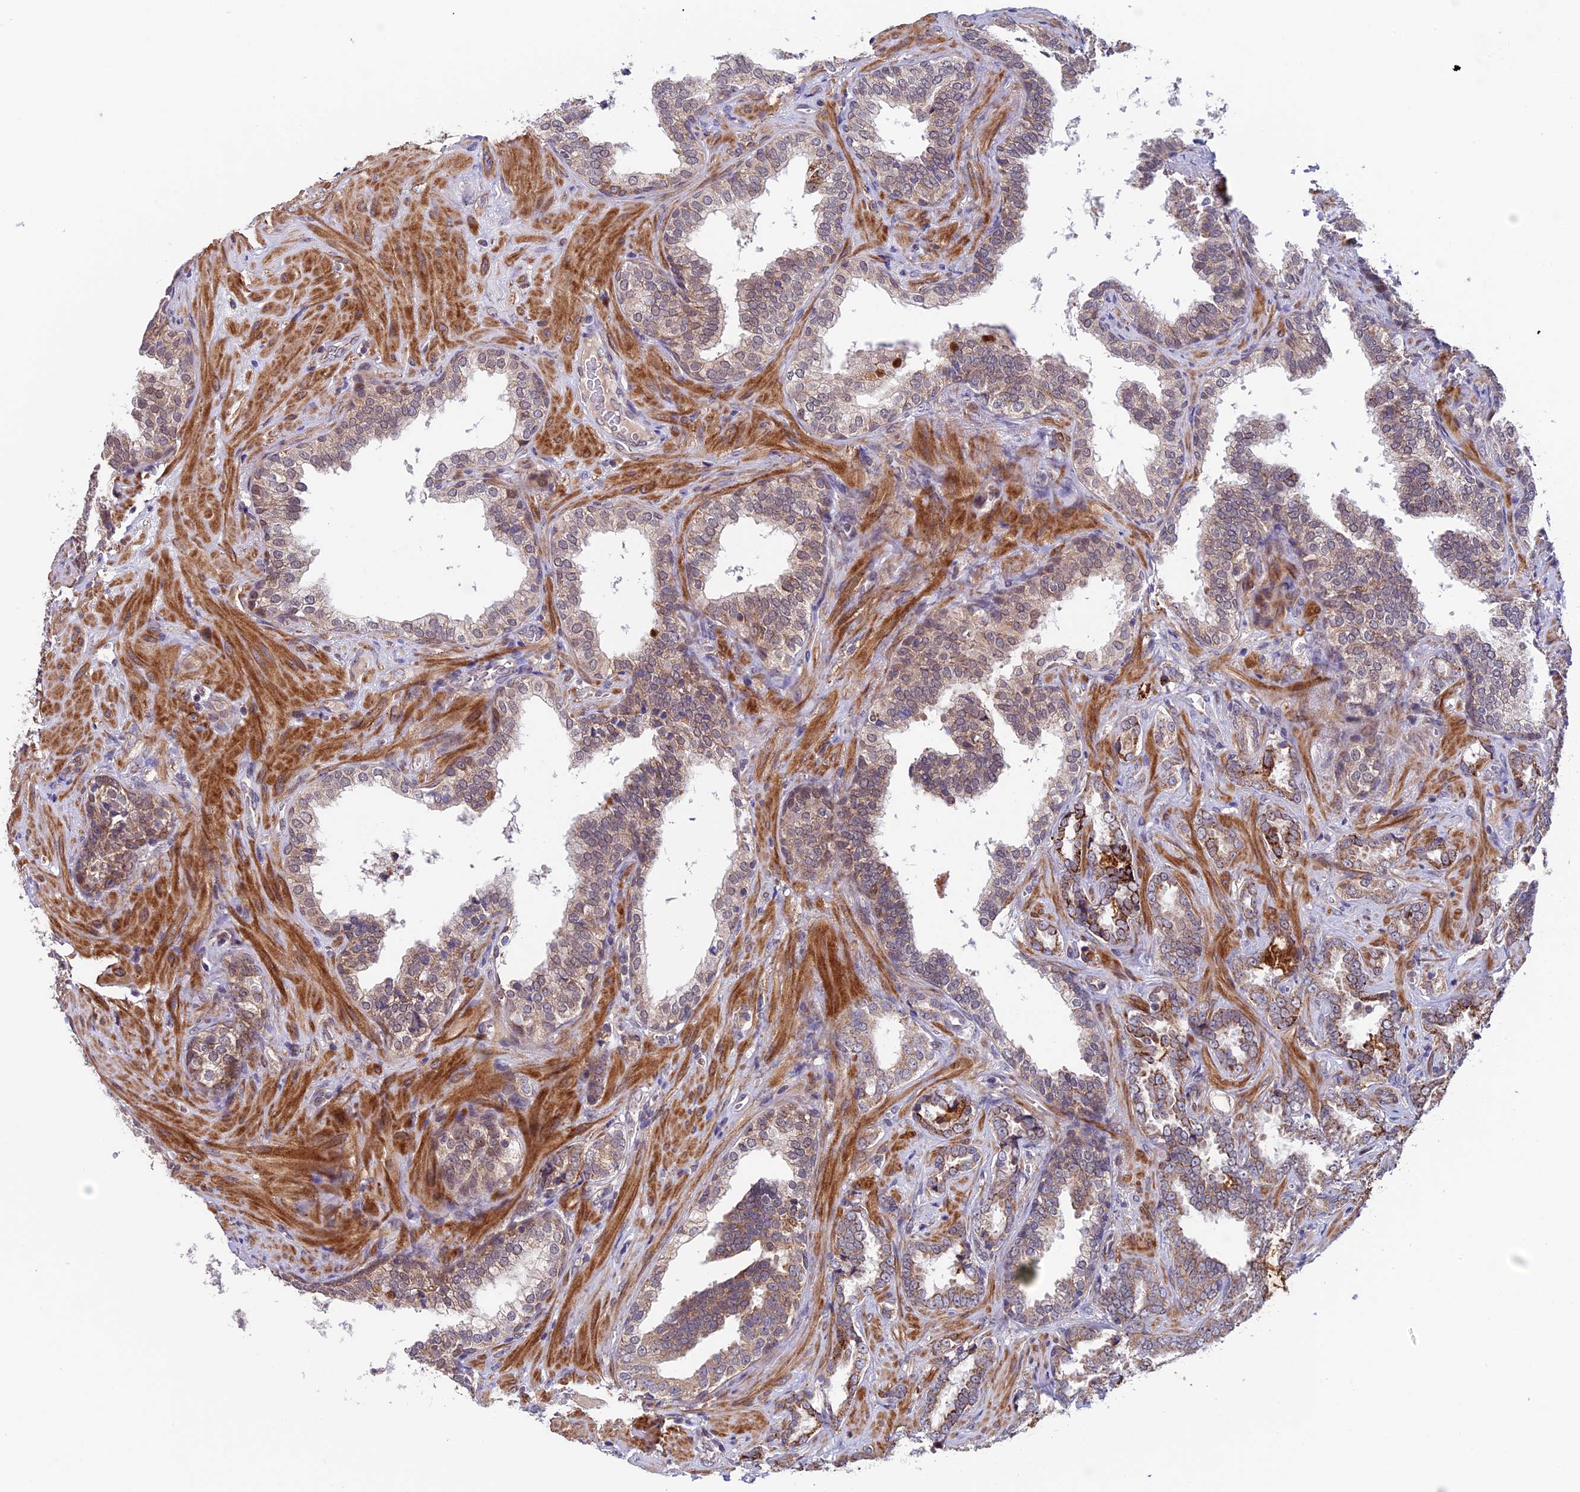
{"staining": {"intensity": "weak", "quantity": ">75%", "location": "cytoplasmic/membranous"}, "tissue": "prostate cancer", "cell_type": "Tumor cells", "image_type": "cancer", "snomed": [{"axis": "morphology", "description": "Adenocarcinoma, High grade"}, {"axis": "topography", "description": "Prostate and seminal vesicle, NOS"}], "caption": "A histopathology image of prostate high-grade adenocarcinoma stained for a protein displays weak cytoplasmic/membranous brown staining in tumor cells.", "gene": "RNF17", "patient": {"sex": "male", "age": 67}}